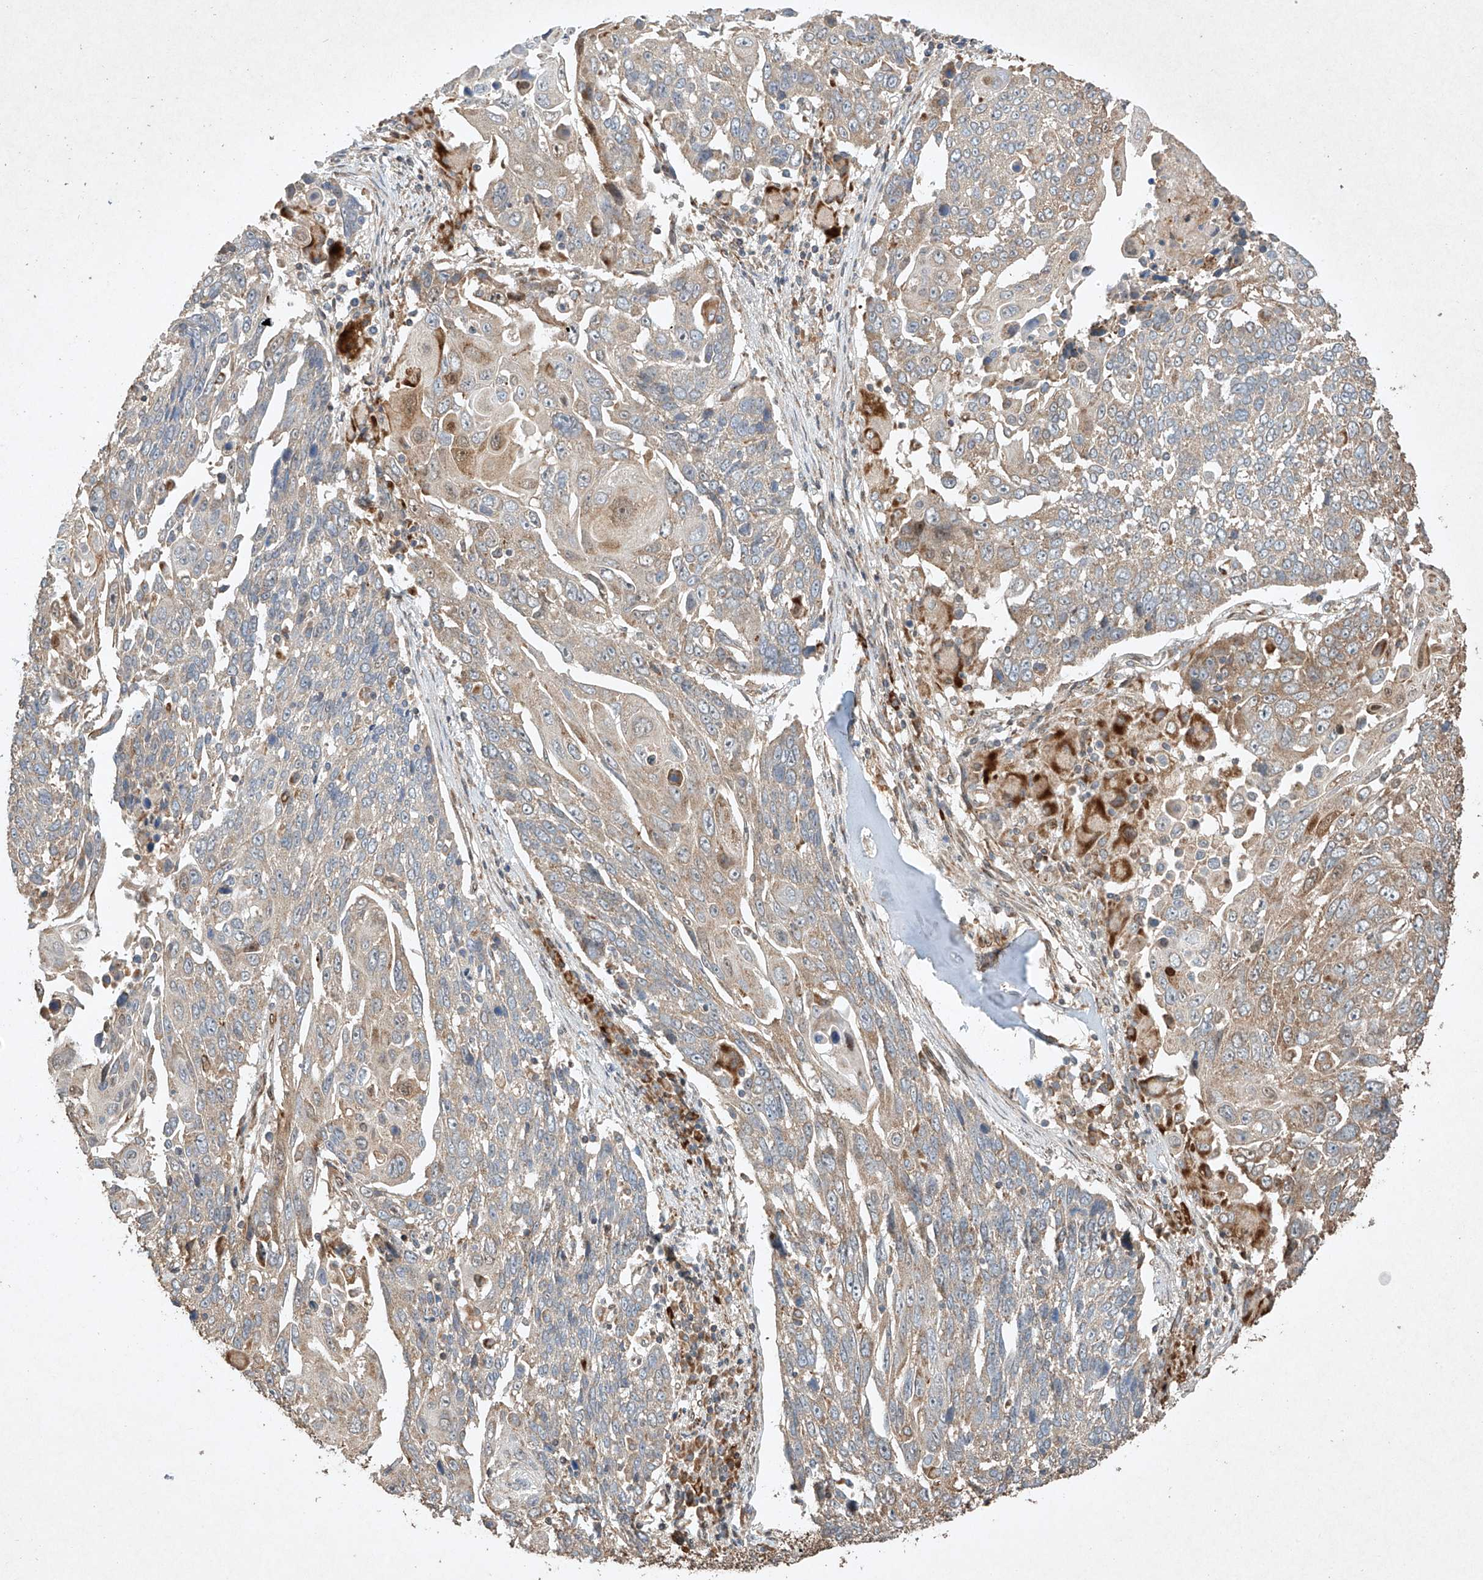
{"staining": {"intensity": "weak", "quantity": "25%-75%", "location": "cytoplasmic/membranous"}, "tissue": "lung cancer", "cell_type": "Tumor cells", "image_type": "cancer", "snomed": [{"axis": "morphology", "description": "Squamous cell carcinoma, NOS"}, {"axis": "topography", "description": "Lung"}], "caption": "Squamous cell carcinoma (lung) tissue reveals weak cytoplasmic/membranous staining in about 25%-75% of tumor cells, visualized by immunohistochemistry.", "gene": "SEMA3B", "patient": {"sex": "male", "age": 66}}